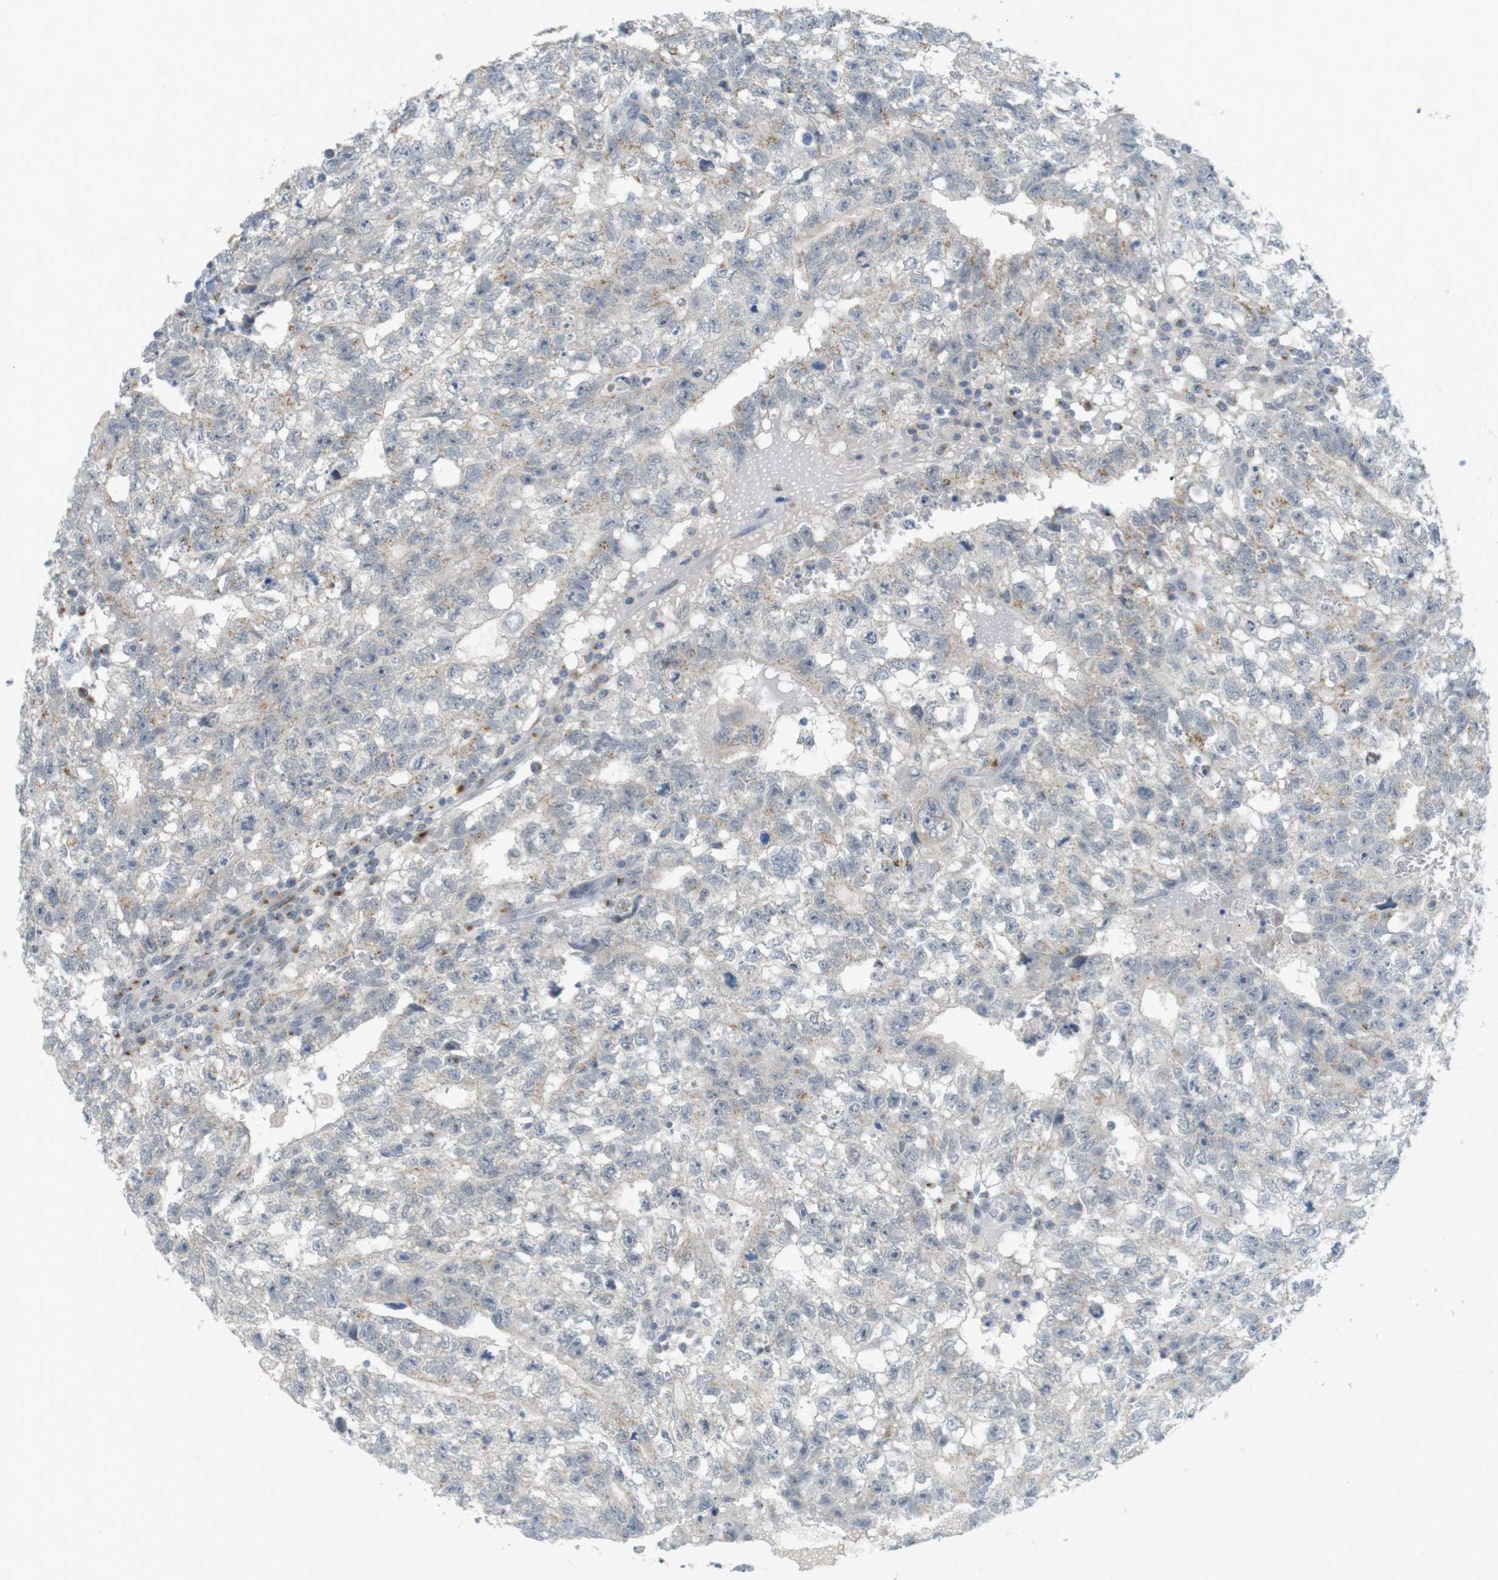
{"staining": {"intensity": "weak", "quantity": "25%-75%", "location": "cytoplasmic/membranous"}, "tissue": "testis cancer", "cell_type": "Tumor cells", "image_type": "cancer", "snomed": [{"axis": "morphology", "description": "Seminoma, NOS"}, {"axis": "morphology", "description": "Carcinoma, Embryonal, NOS"}, {"axis": "topography", "description": "Testis"}], "caption": "Testis seminoma stained with DAB (3,3'-diaminobenzidine) IHC demonstrates low levels of weak cytoplasmic/membranous expression in about 25%-75% of tumor cells. The protein is stained brown, and the nuclei are stained in blue (DAB (3,3'-diaminobenzidine) IHC with brightfield microscopy, high magnification).", "gene": "YIPF3", "patient": {"sex": "male", "age": 38}}